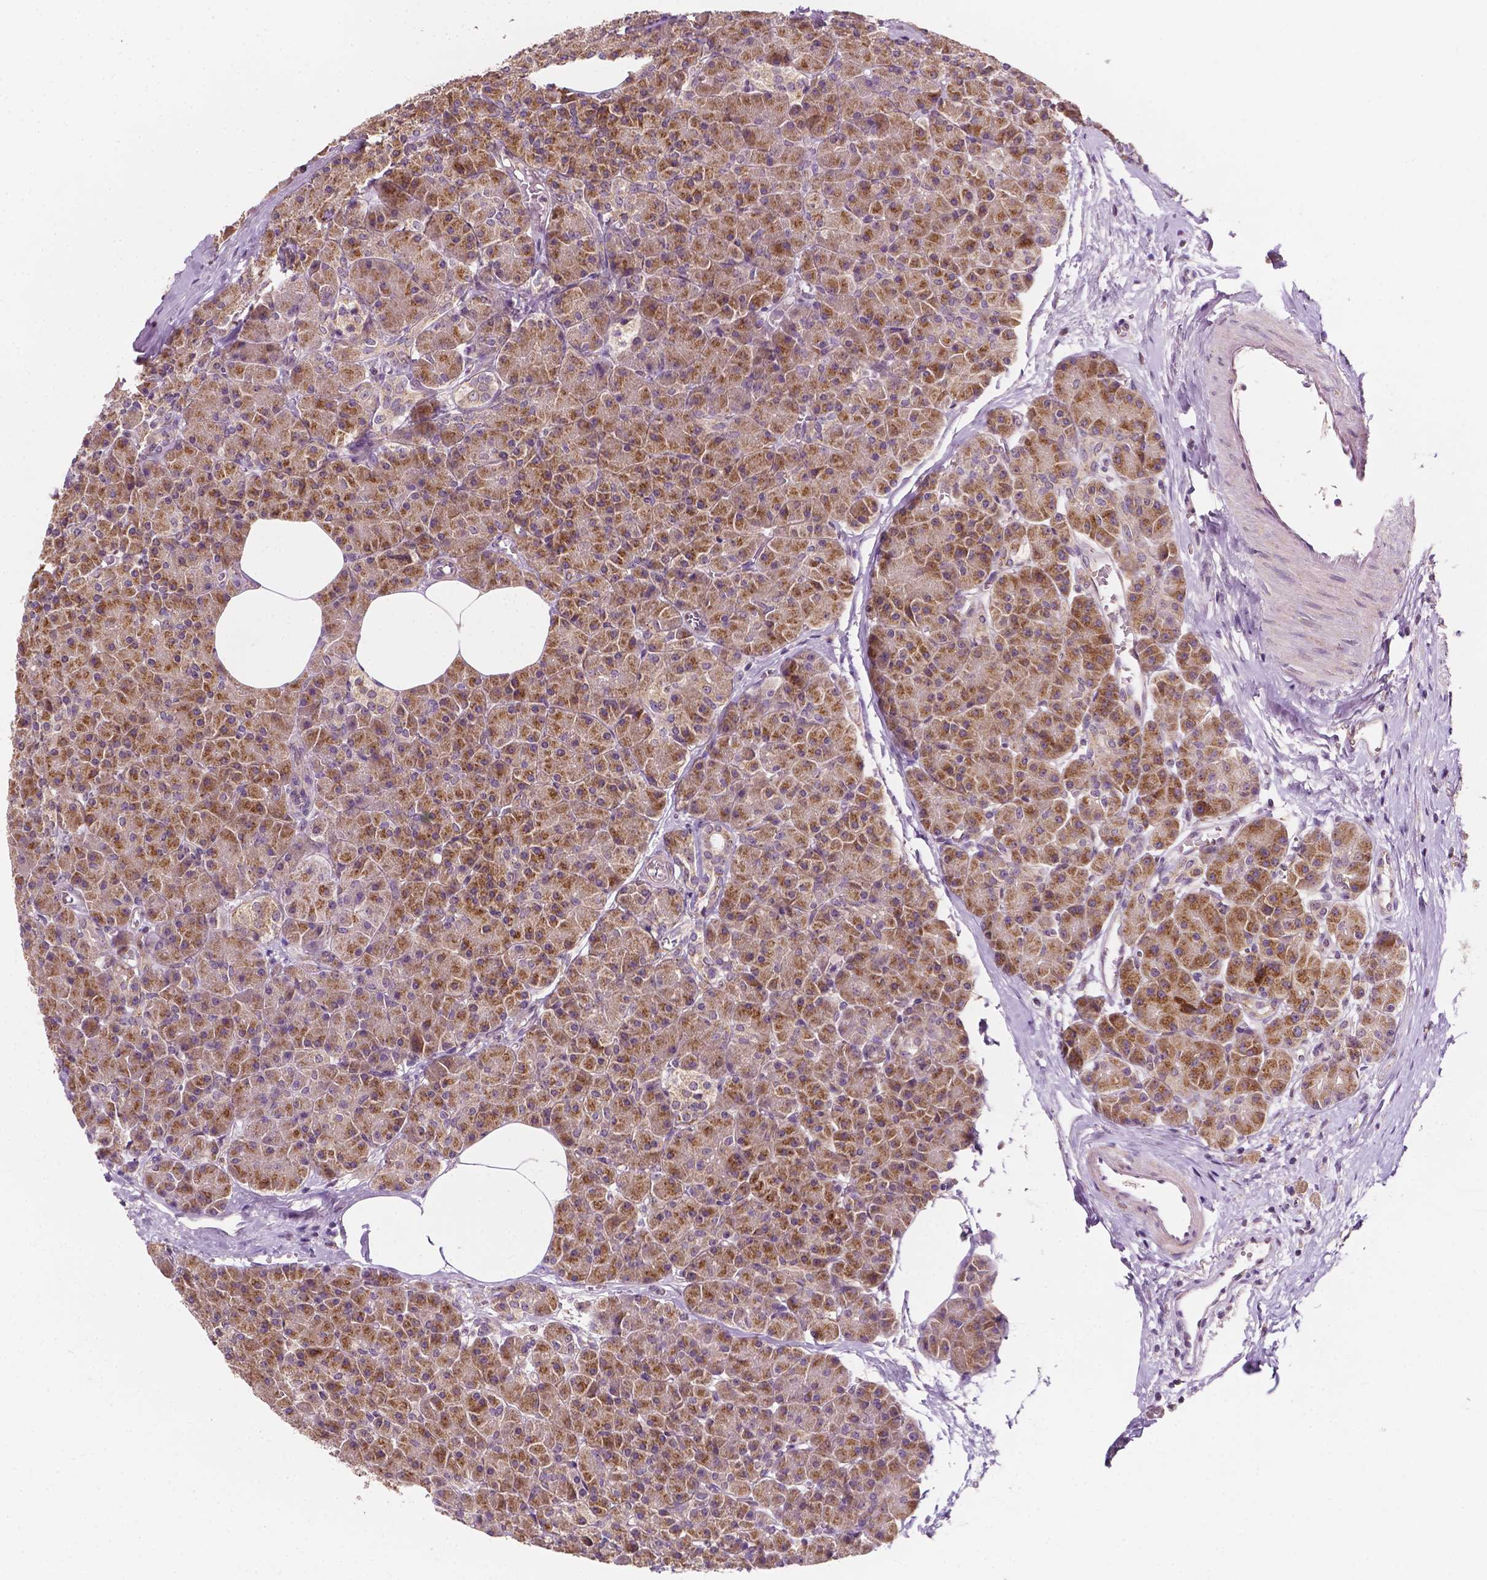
{"staining": {"intensity": "moderate", "quantity": ">75%", "location": "cytoplasmic/membranous"}, "tissue": "pancreas", "cell_type": "Exocrine glandular cells", "image_type": "normal", "snomed": [{"axis": "morphology", "description": "Normal tissue, NOS"}, {"axis": "topography", "description": "Pancreas"}], "caption": "This image exhibits benign pancreas stained with immunohistochemistry to label a protein in brown. The cytoplasmic/membranous of exocrine glandular cells show moderate positivity for the protein. Nuclei are counter-stained blue.", "gene": "EBAG9", "patient": {"sex": "female", "age": 45}}